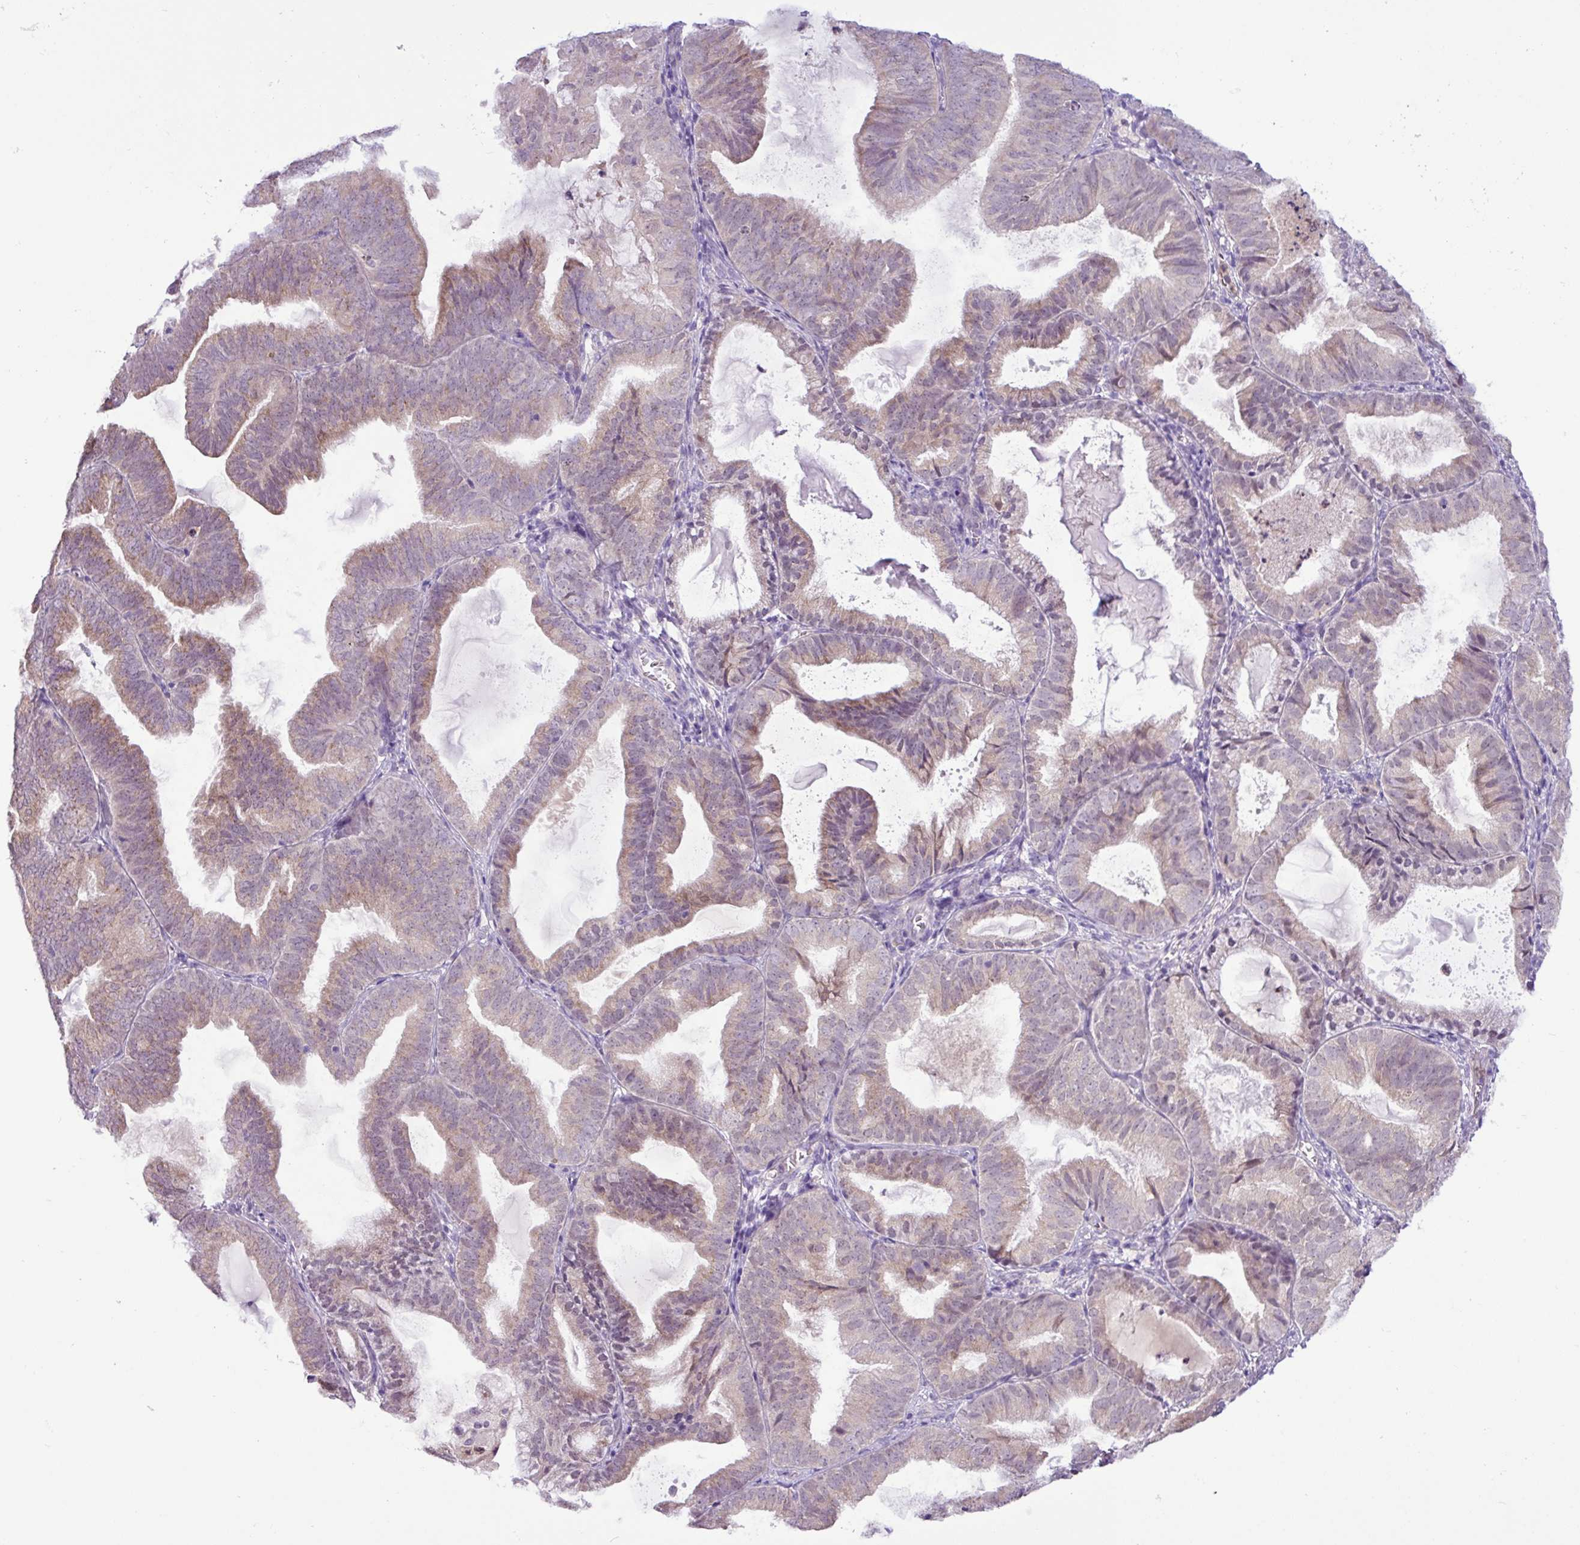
{"staining": {"intensity": "moderate", "quantity": "25%-75%", "location": "cytoplasmic/membranous"}, "tissue": "endometrial cancer", "cell_type": "Tumor cells", "image_type": "cancer", "snomed": [{"axis": "morphology", "description": "Adenocarcinoma, NOS"}, {"axis": "topography", "description": "Endometrium"}], "caption": "Human endometrial cancer stained for a protein (brown) displays moderate cytoplasmic/membranous positive expression in approximately 25%-75% of tumor cells.", "gene": "TONSL", "patient": {"sex": "female", "age": 80}}